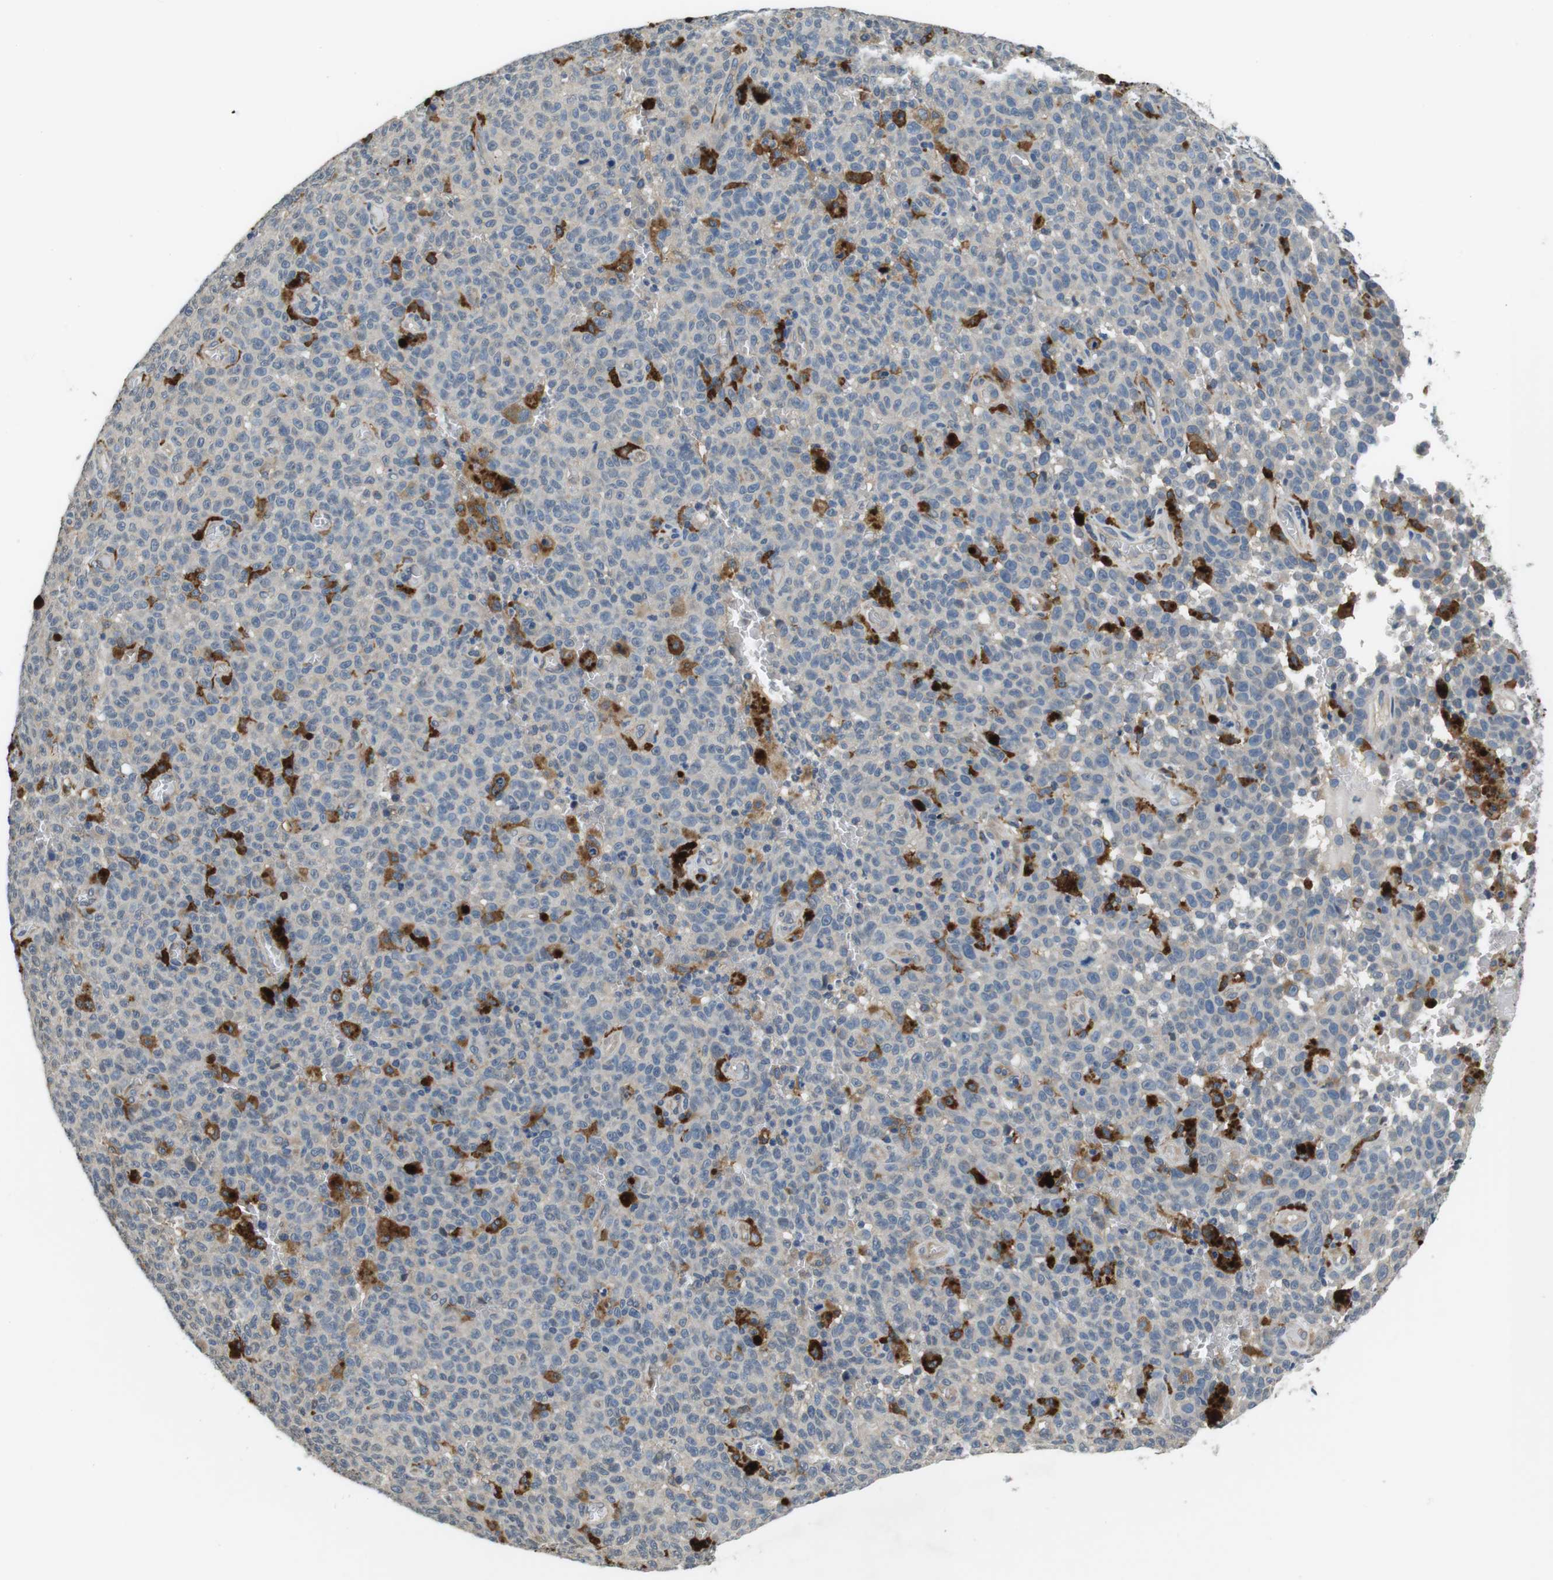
{"staining": {"intensity": "negative", "quantity": "none", "location": "none"}, "tissue": "melanoma", "cell_type": "Tumor cells", "image_type": "cancer", "snomed": [{"axis": "morphology", "description": "Malignant melanoma, NOS"}, {"axis": "topography", "description": "Skin"}], "caption": "Immunohistochemistry micrograph of neoplastic tissue: melanoma stained with DAB exhibits no significant protein expression in tumor cells.", "gene": "CD163L1", "patient": {"sex": "female", "age": 82}}